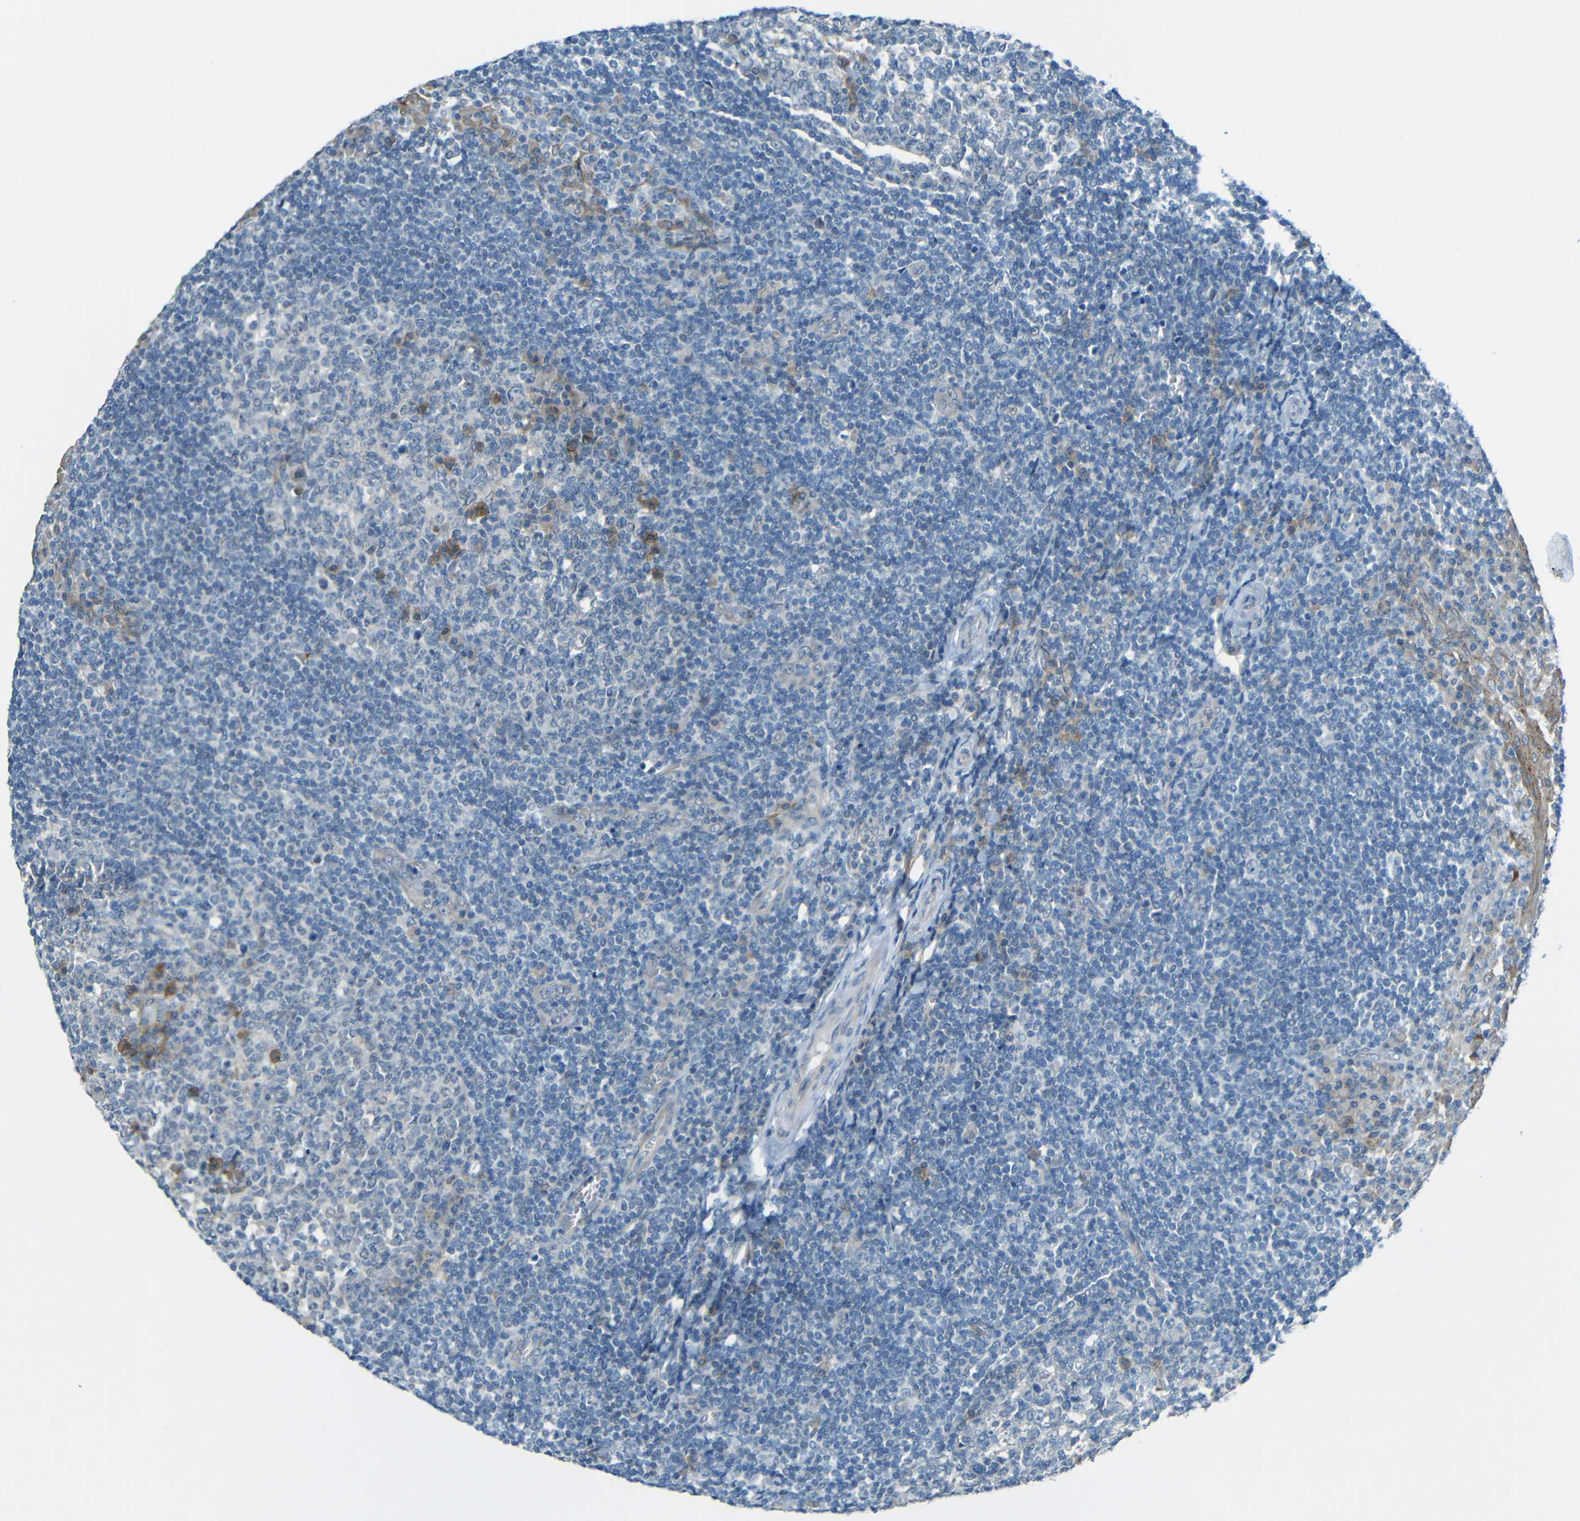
{"staining": {"intensity": "negative", "quantity": "none", "location": "none"}, "tissue": "tonsil", "cell_type": "Germinal center cells", "image_type": "normal", "snomed": [{"axis": "morphology", "description": "Normal tissue, NOS"}, {"axis": "topography", "description": "Tonsil"}], "caption": "Immunohistochemistry micrograph of benign tonsil: human tonsil stained with DAB reveals no significant protein positivity in germinal center cells. The staining was performed using DAB (3,3'-diaminobenzidine) to visualize the protein expression in brown, while the nuclei were stained in blue with hematoxylin (Magnification: 20x).", "gene": "ANKRD22", "patient": {"sex": "male", "age": 31}}